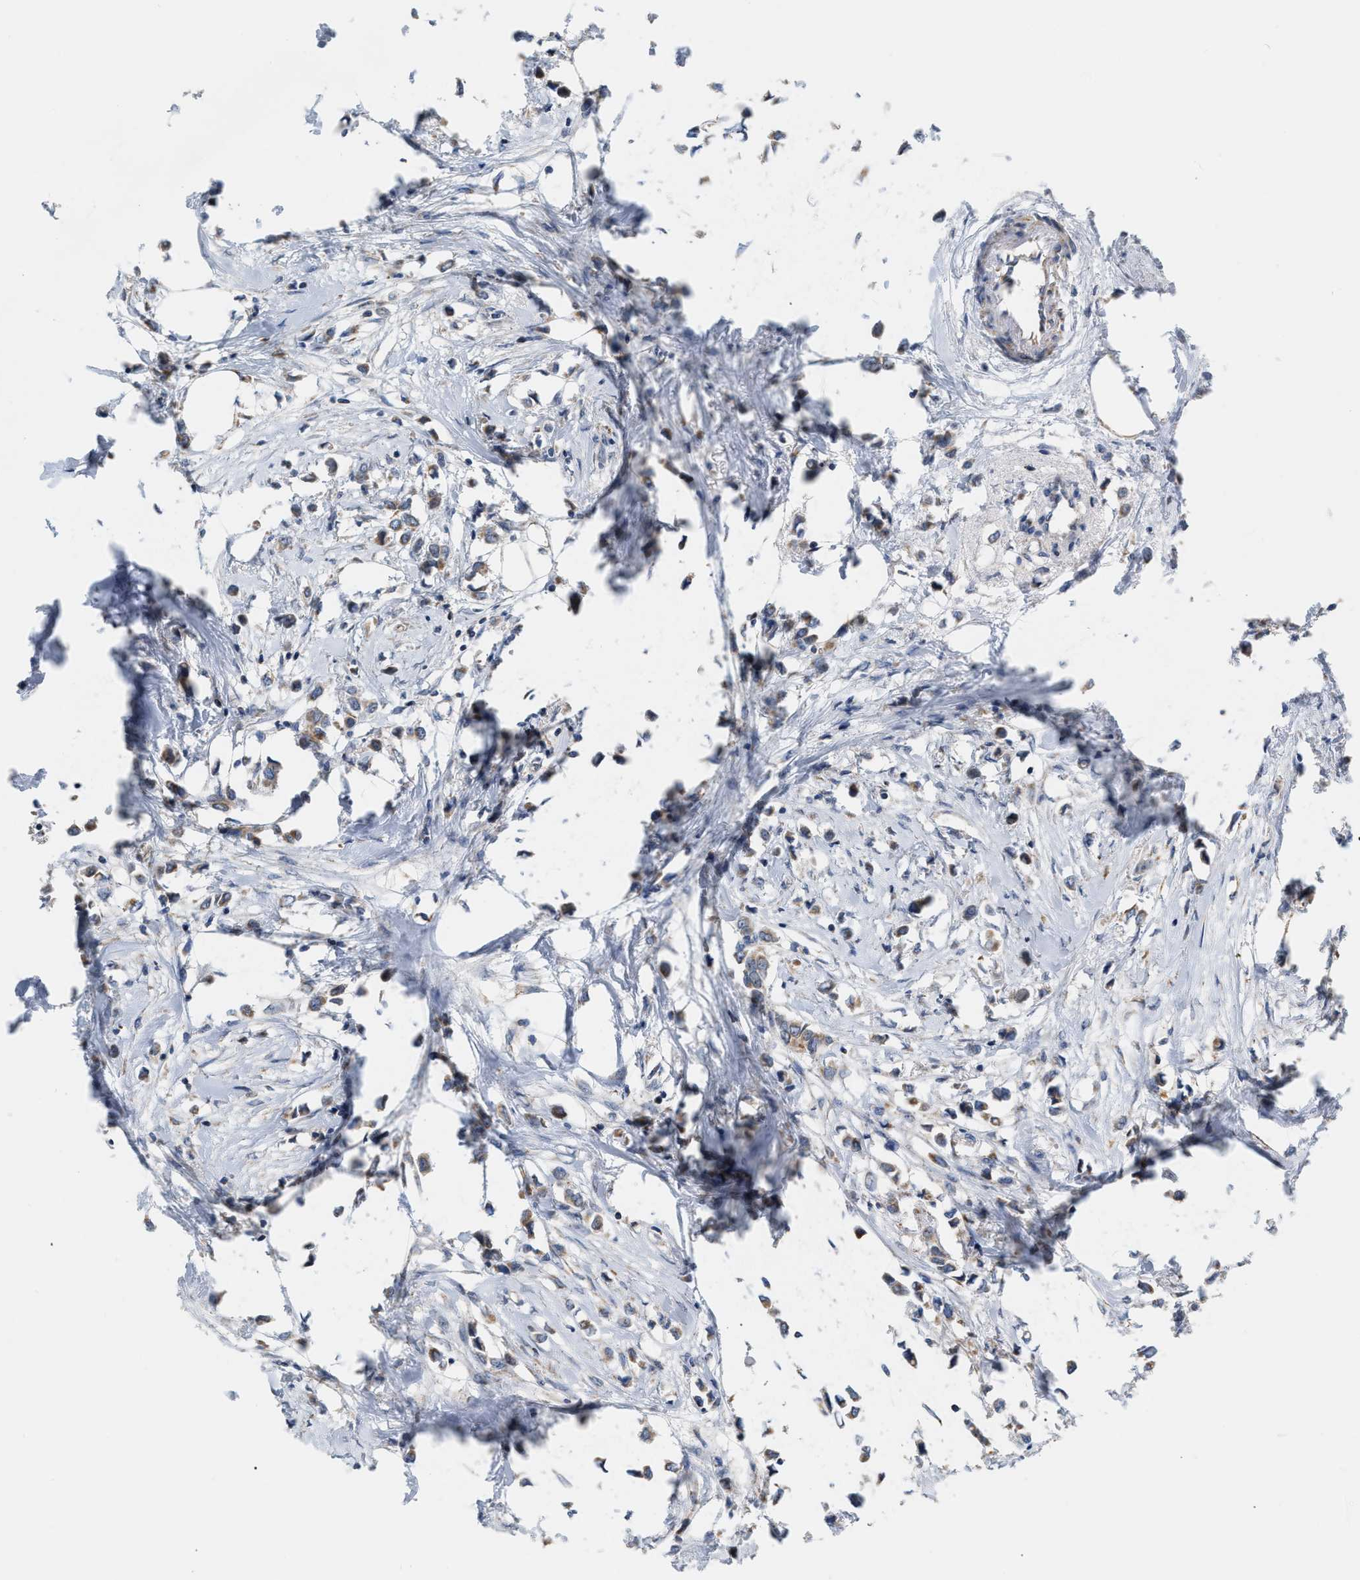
{"staining": {"intensity": "moderate", "quantity": ">75%", "location": "cytoplasmic/membranous"}, "tissue": "breast cancer", "cell_type": "Tumor cells", "image_type": "cancer", "snomed": [{"axis": "morphology", "description": "Lobular carcinoma"}, {"axis": "topography", "description": "Breast"}], "caption": "An image of human breast lobular carcinoma stained for a protein exhibits moderate cytoplasmic/membranous brown staining in tumor cells.", "gene": "DDX56", "patient": {"sex": "female", "age": 51}}